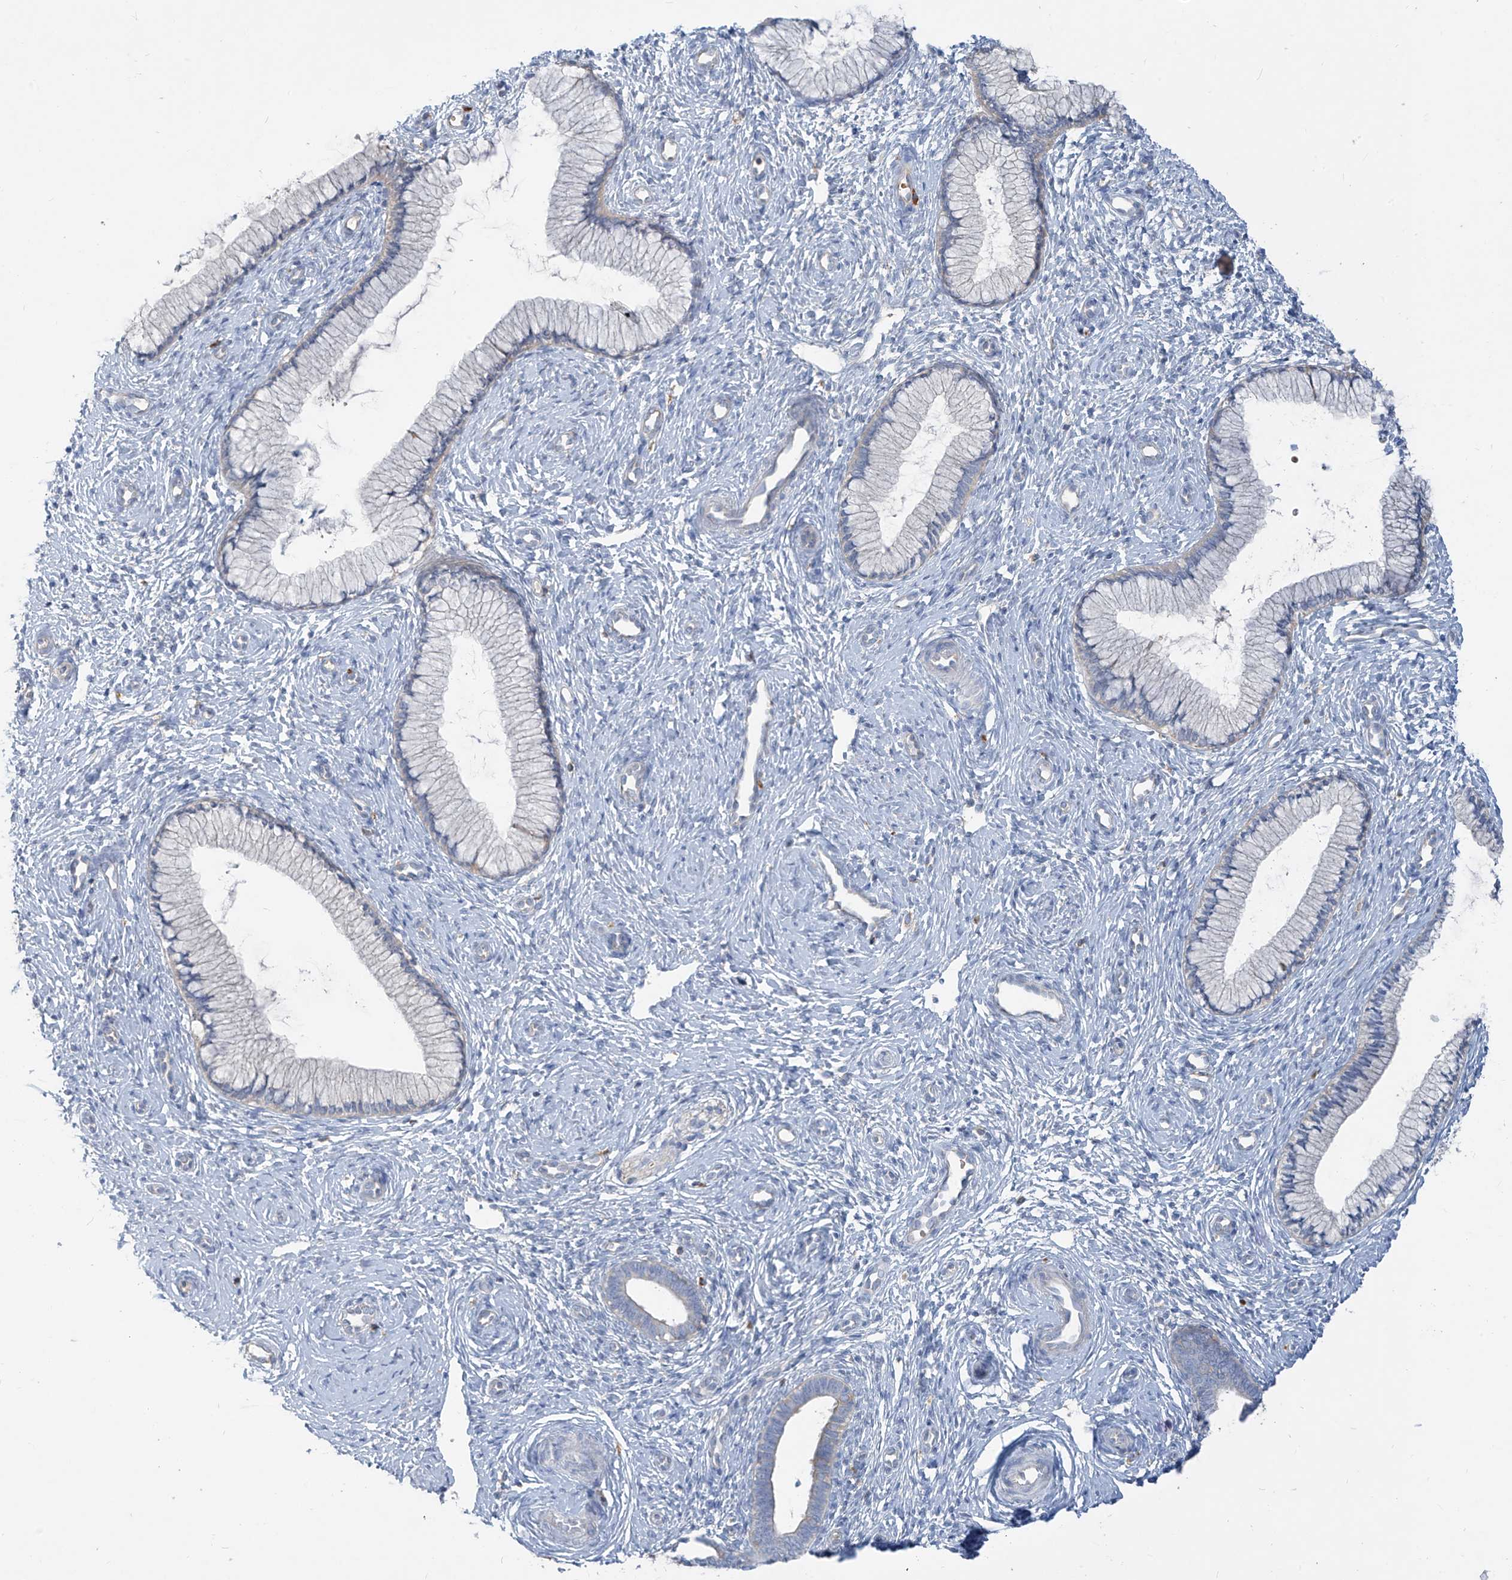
{"staining": {"intensity": "negative", "quantity": "none", "location": "none"}, "tissue": "cervix", "cell_type": "Glandular cells", "image_type": "normal", "snomed": [{"axis": "morphology", "description": "Normal tissue, NOS"}, {"axis": "topography", "description": "Cervix"}], "caption": "Glandular cells are negative for brown protein staining in normal cervix.", "gene": "DGKQ", "patient": {"sex": "female", "age": 27}}